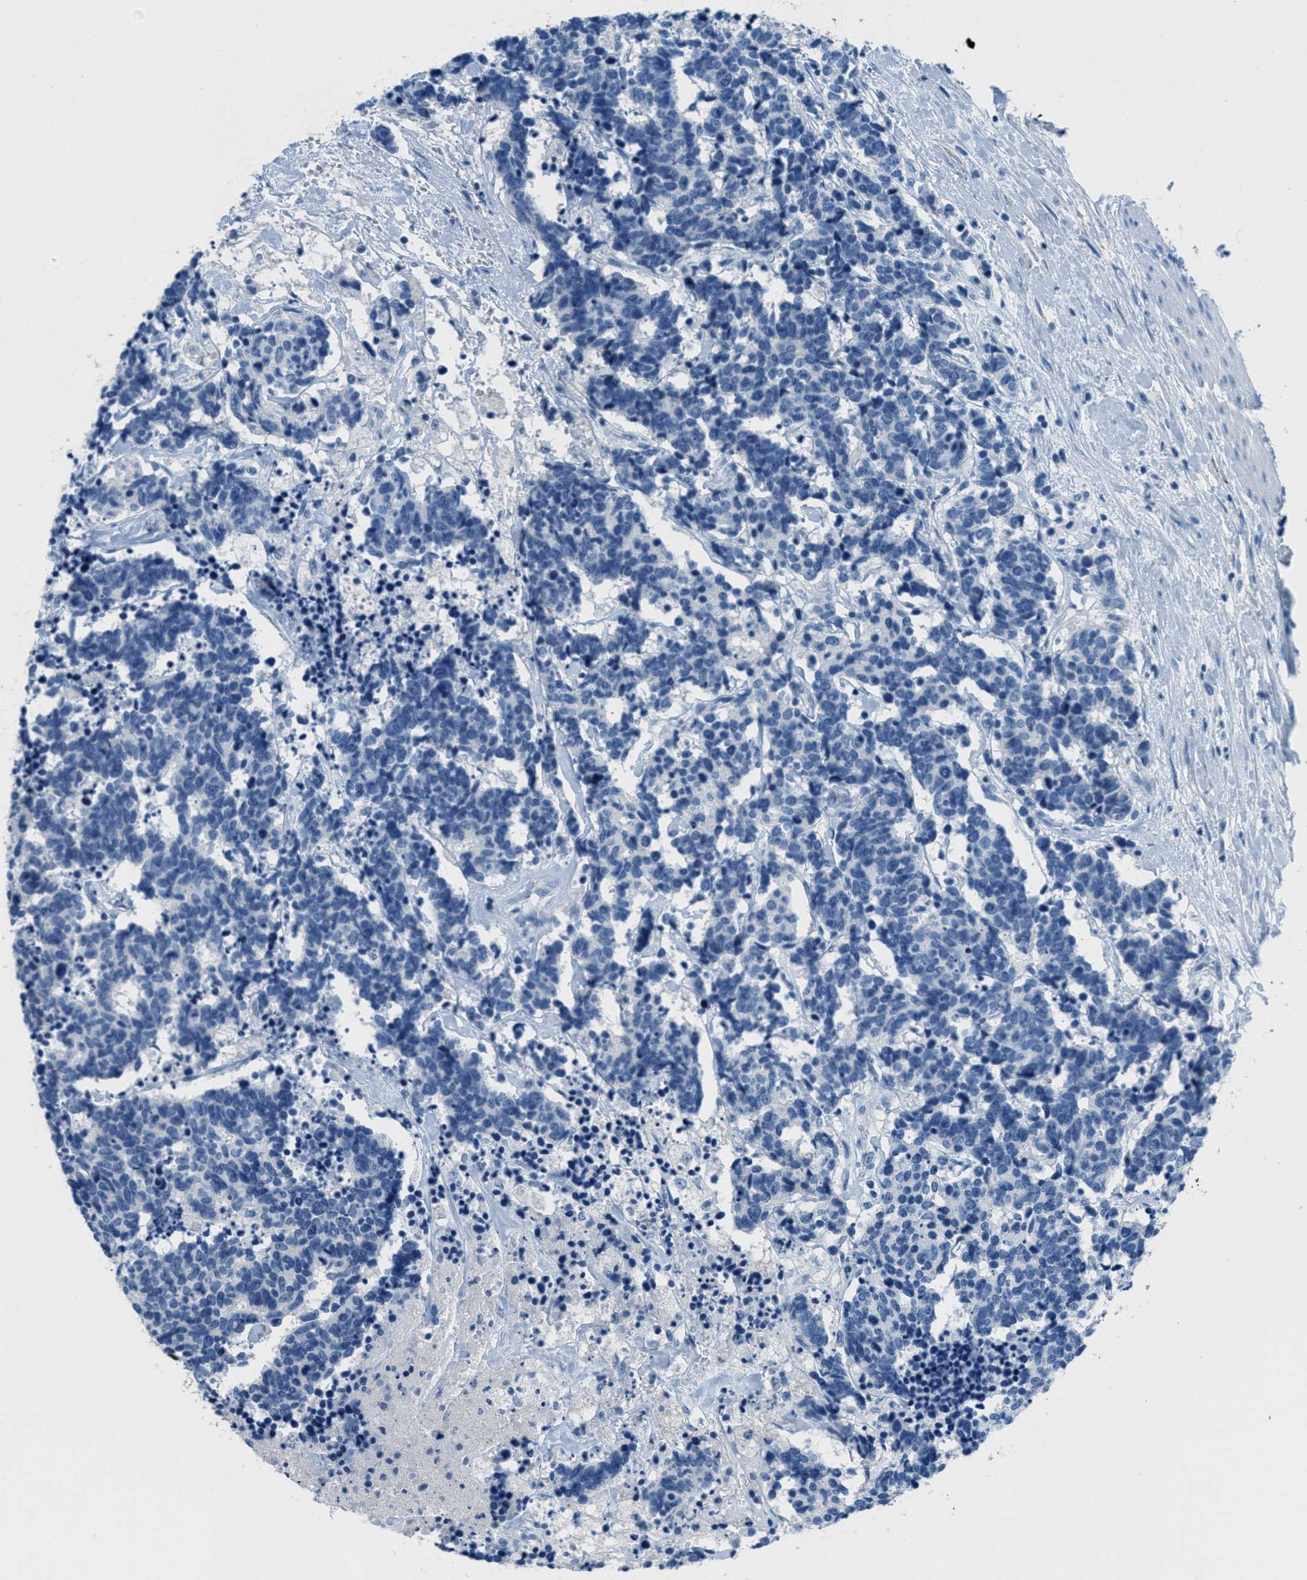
{"staining": {"intensity": "negative", "quantity": "none", "location": "none"}, "tissue": "carcinoid", "cell_type": "Tumor cells", "image_type": "cancer", "snomed": [{"axis": "morphology", "description": "Carcinoma, NOS"}, {"axis": "morphology", "description": "Carcinoid, malignant, NOS"}, {"axis": "topography", "description": "Urinary bladder"}], "caption": "Immunohistochemical staining of human carcinoid shows no significant staining in tumor cells. The staining was performed using DAB to visualize the protein expression in brown, while the nuclei were stained in blue with hematoxylin (Magnification: 20x).", "gene": "MGARP", "patient": {"sex": "male", "age": 57}}